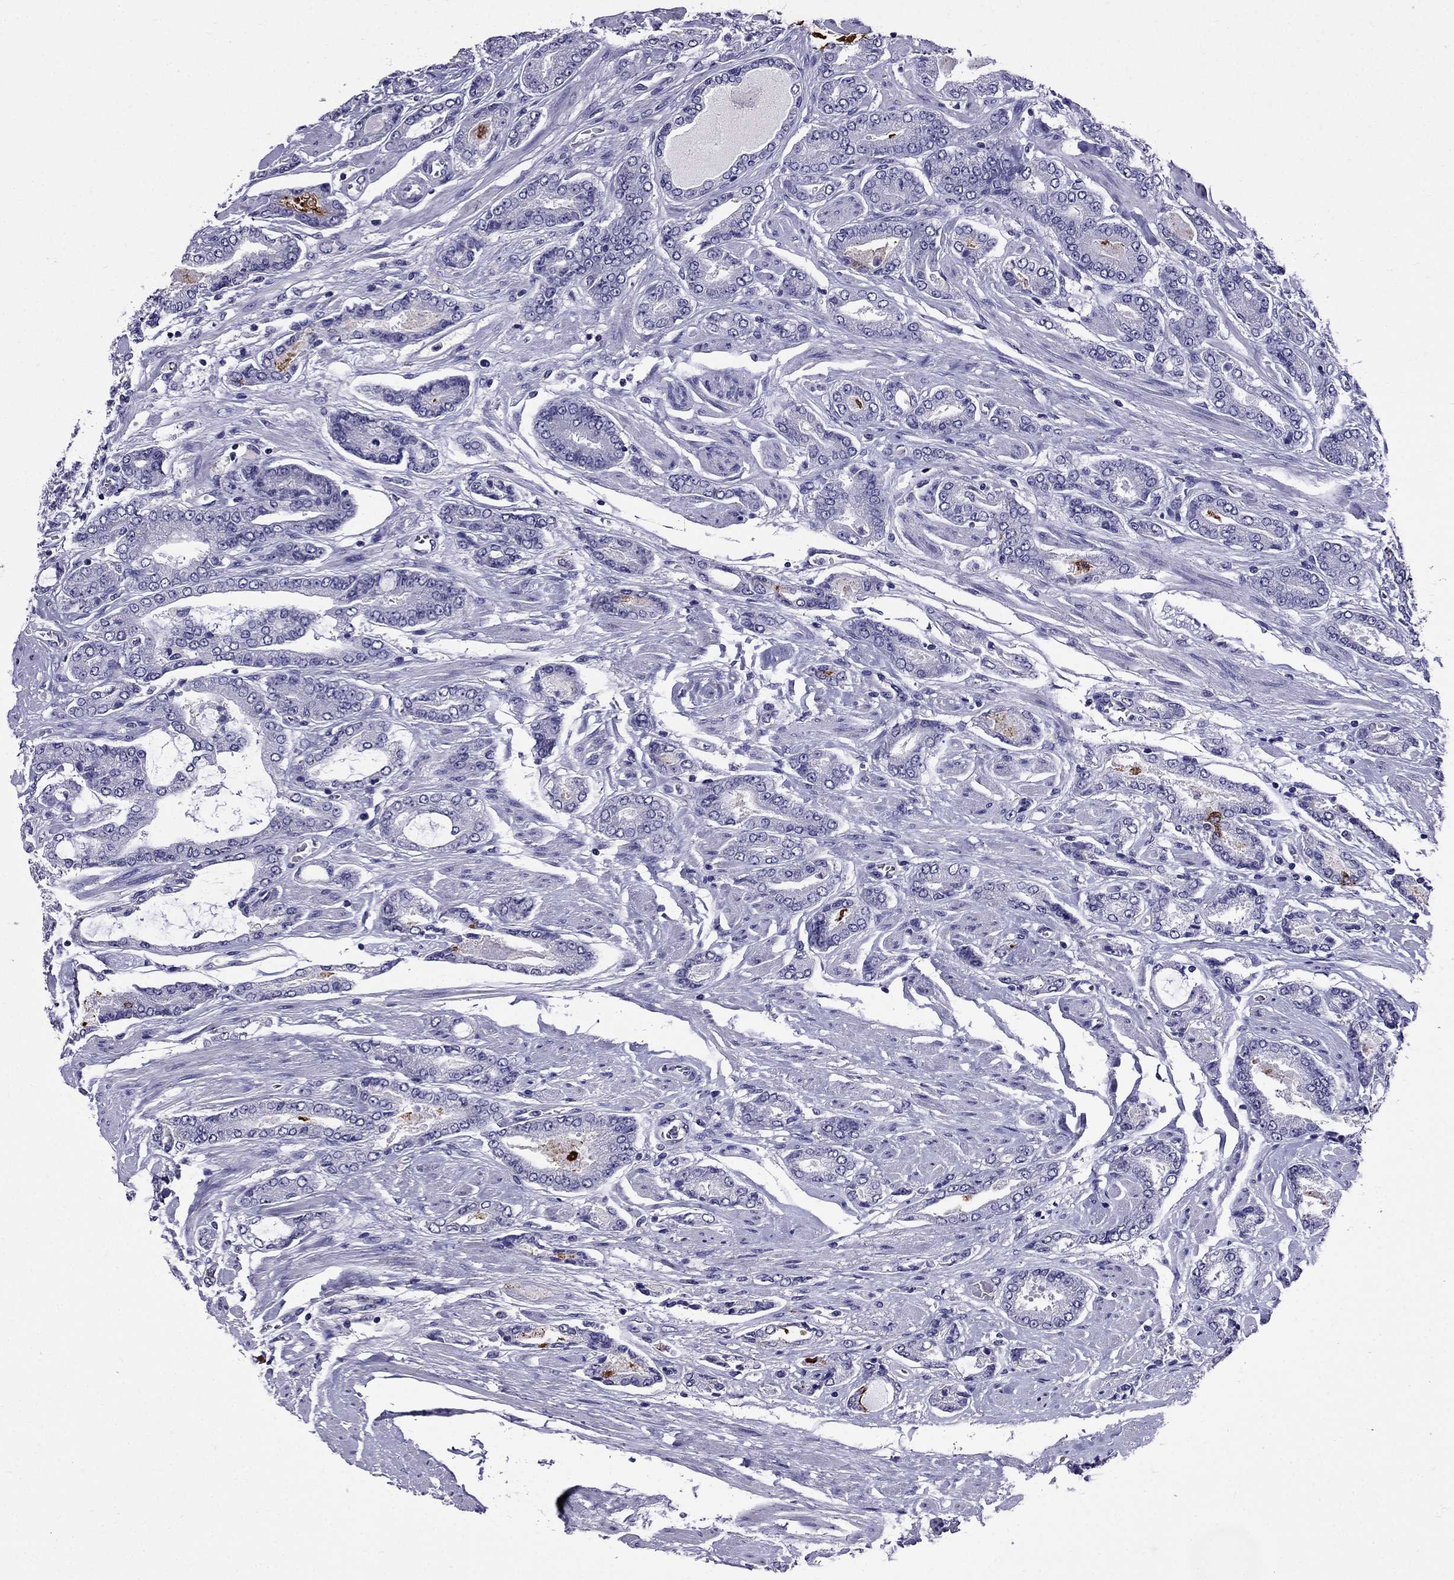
{"staining": {"intensity": "negative", "quantity": "none", "location": "none"}, "tissue": "prostate cancer", "cell_type": "Tumor cells", "image_type": "cancer", "snomed": [{"axis": "morphology", "description": "Adenocarcinoma, NOS"}, {"axis": "topography", "description": "Prostate"}], "caption": "Immunohistochemistry photomicrograph of human adenocarcinoma (prostate) stained for a protein (brown), which shows no positivity in tumor cells.", "gene": "OLFM4", "patient": {"sex": "male", "age": 64}}